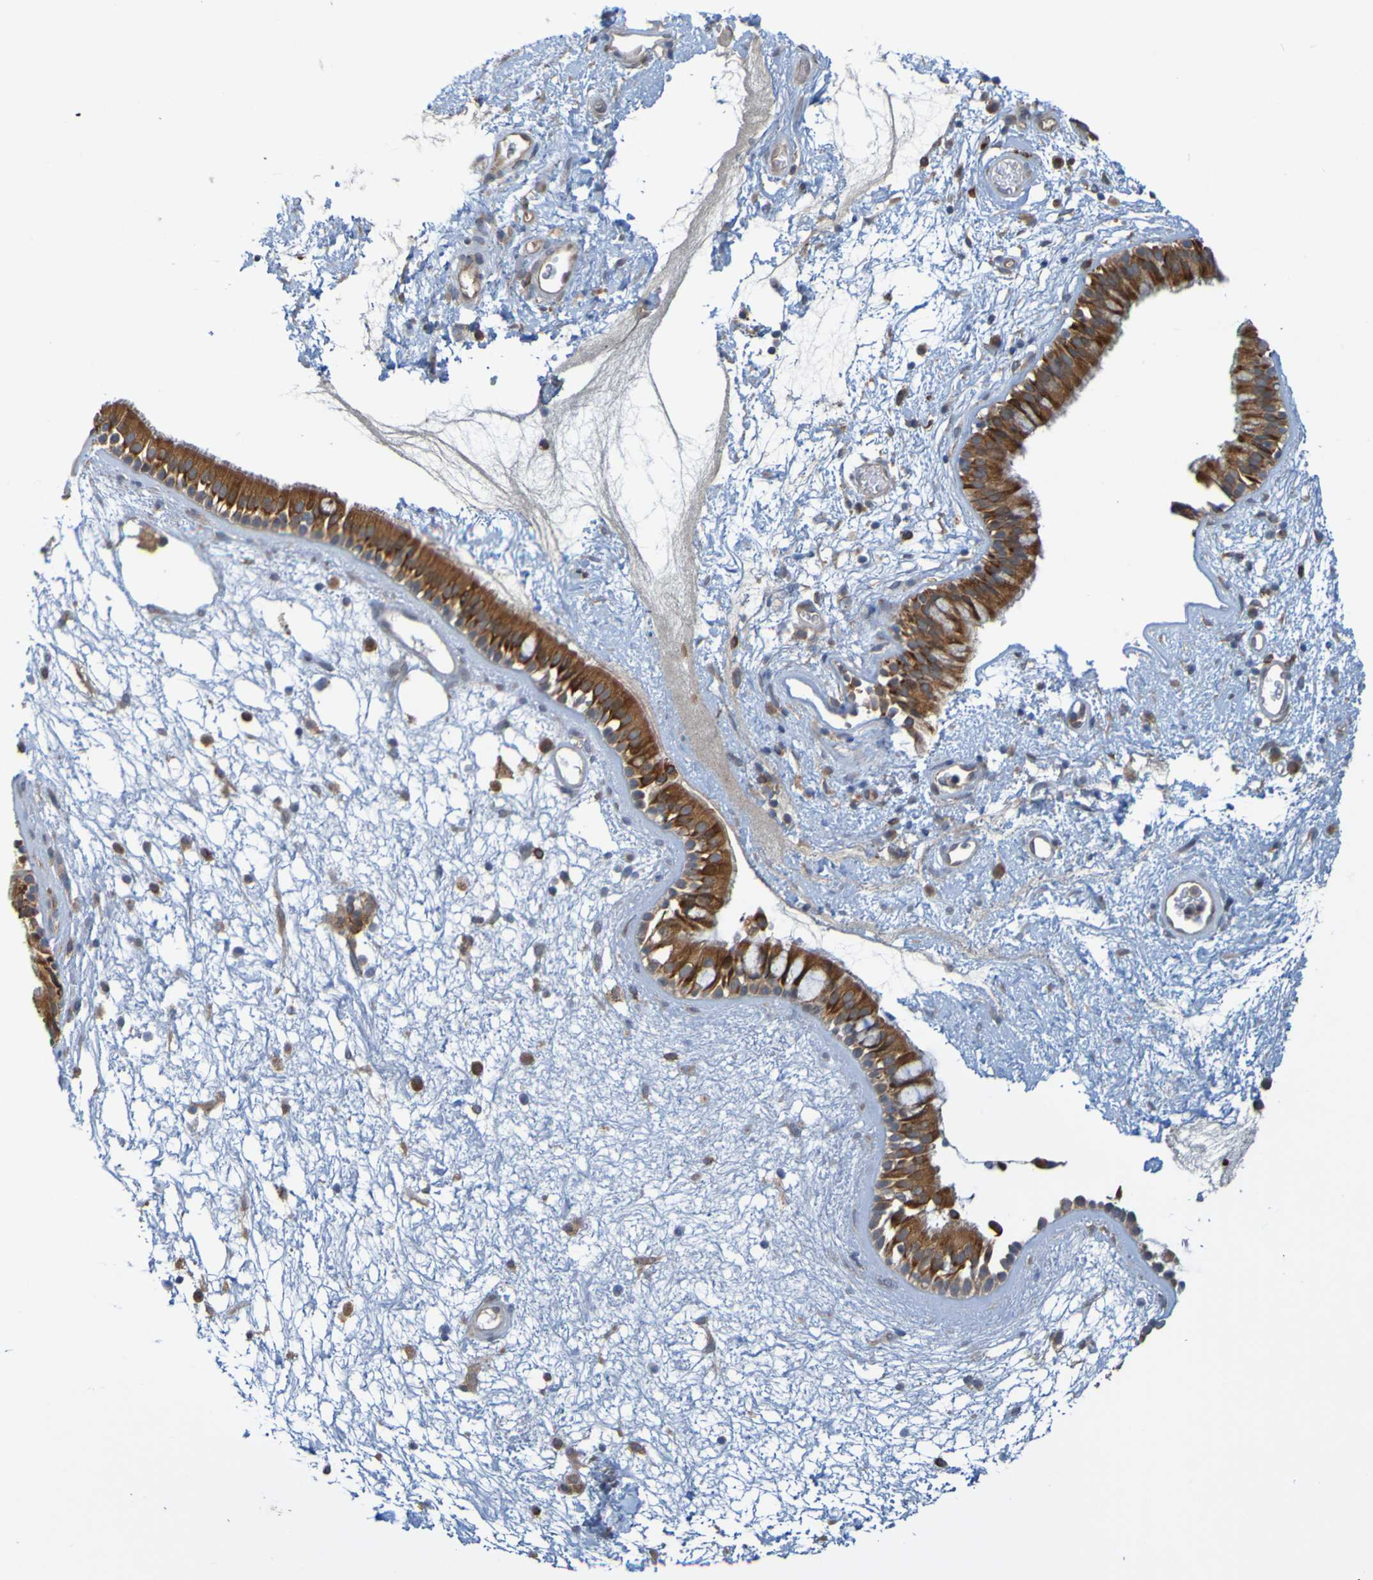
{"staining": {"intensity": "strong", "quantity": ">75%", "location": "cytoplasmic/membranous"}, "tissue": "nasopharynx", "cell_type": "Respiratory epithelial cells", "image_type": "normal", "snomed": [{"axis": "morphology", "description": "Normal tissue, NOS"}, {"axis": "morphology", "description": "Inflammation, NOS"}, {"axis": "topography", "description": "Nasopharynx"}], "caption": "Protein expression analysis of normal human nasopharynx reveals strong cytoplasmic/membranous staining in about >75% of respiratory epithelial cells. (brown staining indicates protein expression, while blue staining denotes nuclei).", "gene": "NAV2", "patient": {"sex": "male", "age": 48}}